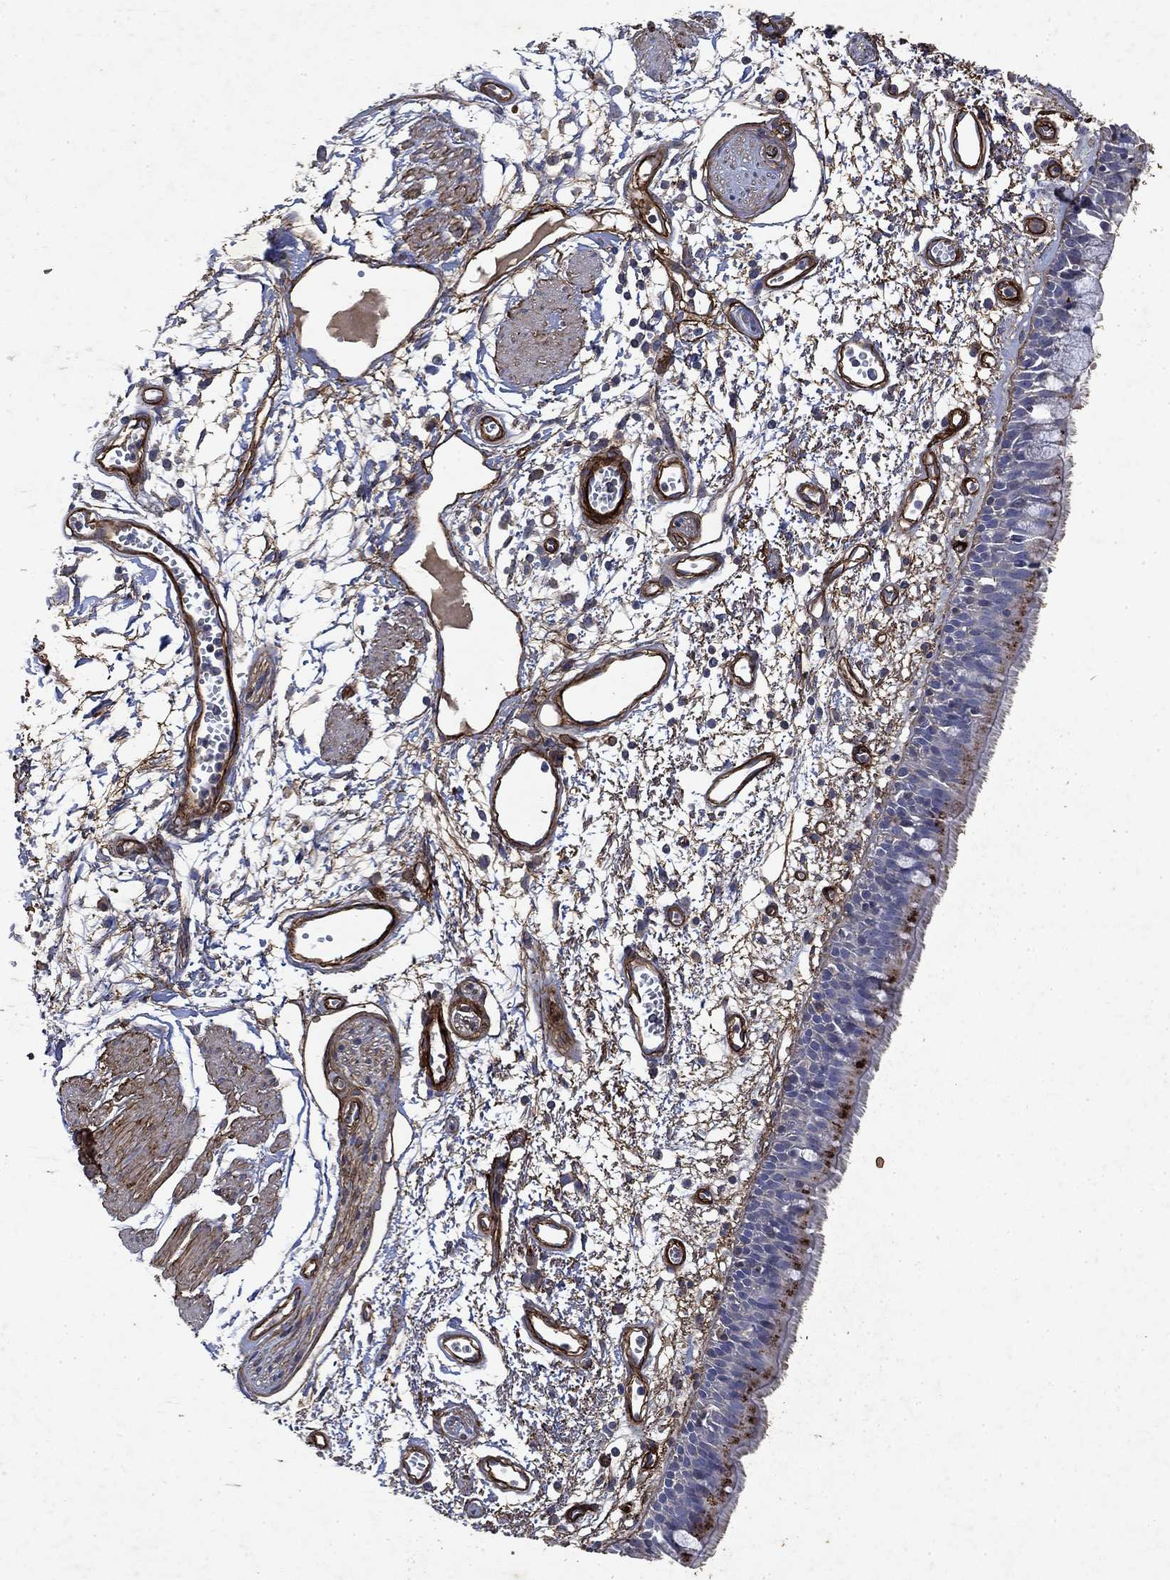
{"staining": {"intensity": "strong", "quantity": "<25%", "location": "cytoplasmic/membranous"}, "tissue": "bronchus", "cell_type": "Respiratory epithelial cells", "image_type": "normal", "snomed": [{"axis": "morphology", "description": "Normal tissue, NOS"}, {"axis": "morphology", "description": "Squamous cell carcinoma, NOS"}, {"axis": "topography", "description": "Cartilage tissue"}, {"axis": "topography", "description": "Bronchus"}, {"axis": "topography", "description": "Lung"}], "caption": "Brown immunohistochemical staining in benign human bronchus displays strong cytoplasmic/membranous expression in about <25% of respiratory epithelial cells. (IHC, brightfield microscopy, high magnification).", "gene": "COL4A2", "patient": {"sex": "male", "age": 66}}